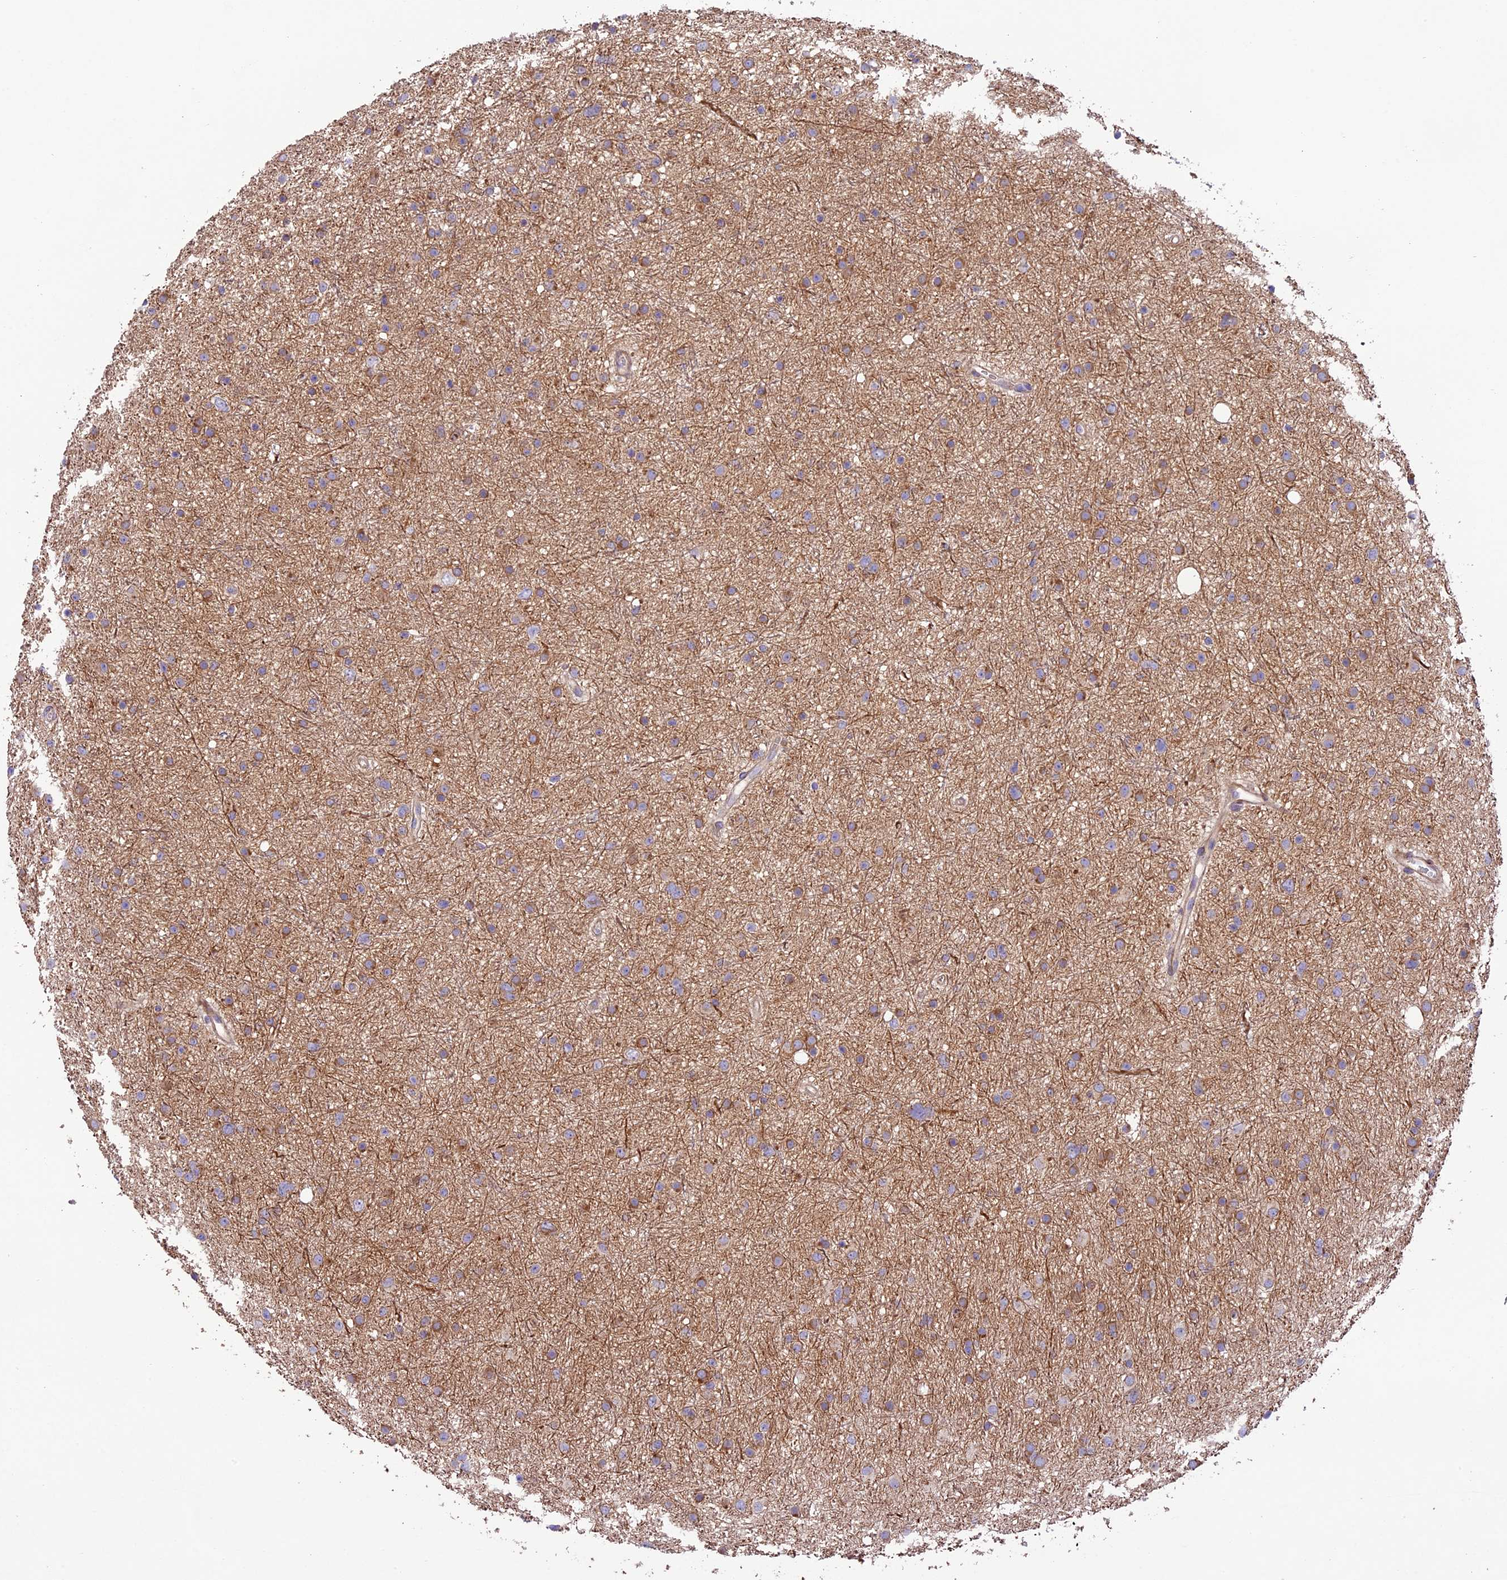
{"staining": {"intensity": "moderate", "quantity": "<25%", "location": "cytoplasmic/membranous"}, "tissue": "glioma", "cell_type": "Tumor cells", "image_type": "cancer", "snomed": [{"axis": "morphology", "description": "Glioma, malignant, Low grade"}, {"axis": "topography", "description": "Cerebral cortex"}], "caption": "IHC (DAB) staining of human malignant glioma (low-grade) displays moderate cytoplasmic/membranous protein positivity in approximately <25% of tumor cells.", "gene": "CD99L2", "patient": {"sex": "female", "age": 39}}